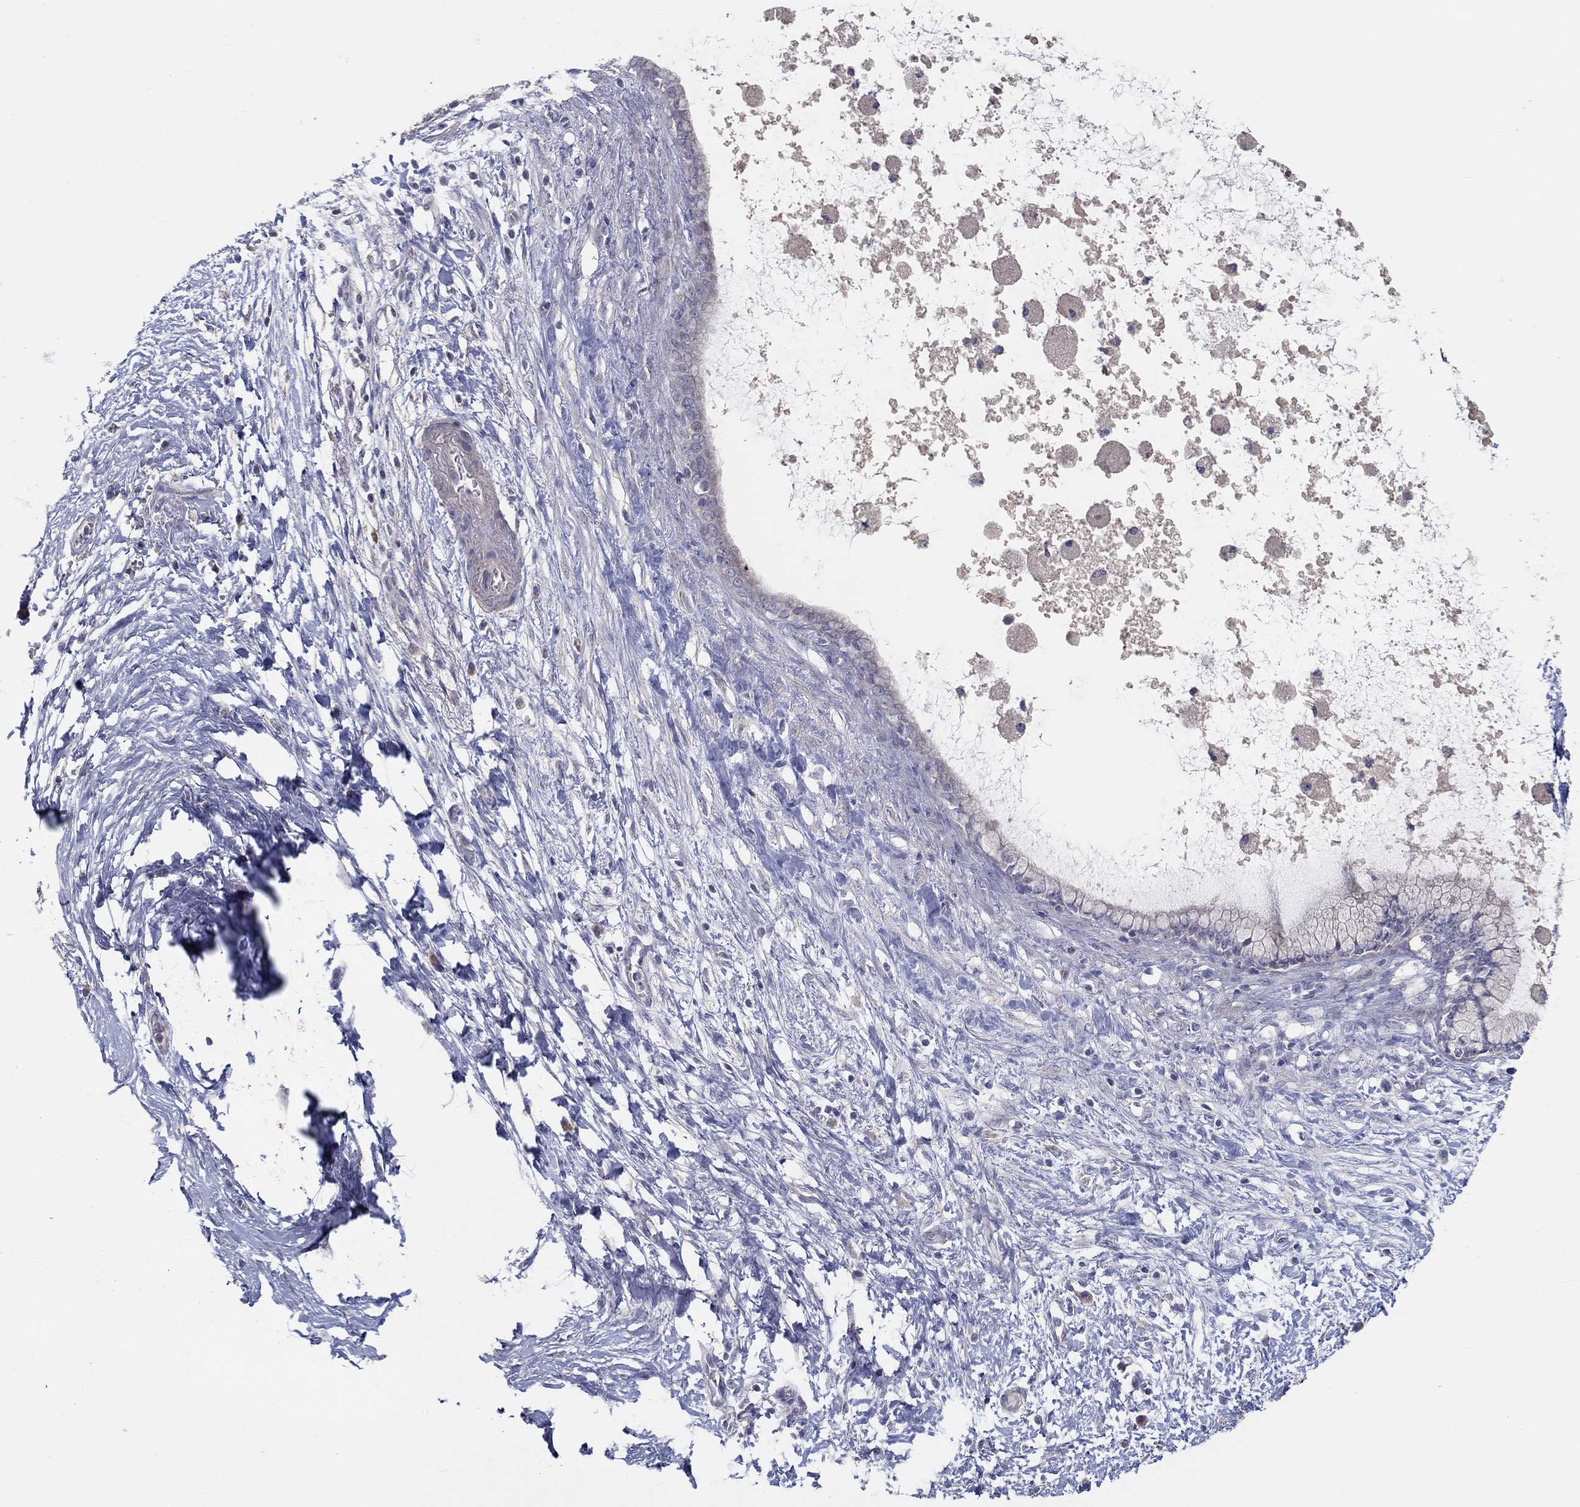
{"staining": {"intensity": "negative", "quantity": "none", "location": "none"}, "tissue": "pancreatic cancer", "cell_type": "Tumor cells", "image_type": "cancer", "snomed": [{"axis": "morphology", "description": "Adenocarcinoma, NOS"}, {"axis": "topography", "description": "Pancreas"}], "caption": "DAB immunohistochemical staining of adenocarcinoma (pancreatic) reveals no significant staining in tumor cells.", "gene": "DOCK3", "patient": {"sex": "female", "age": 72}}